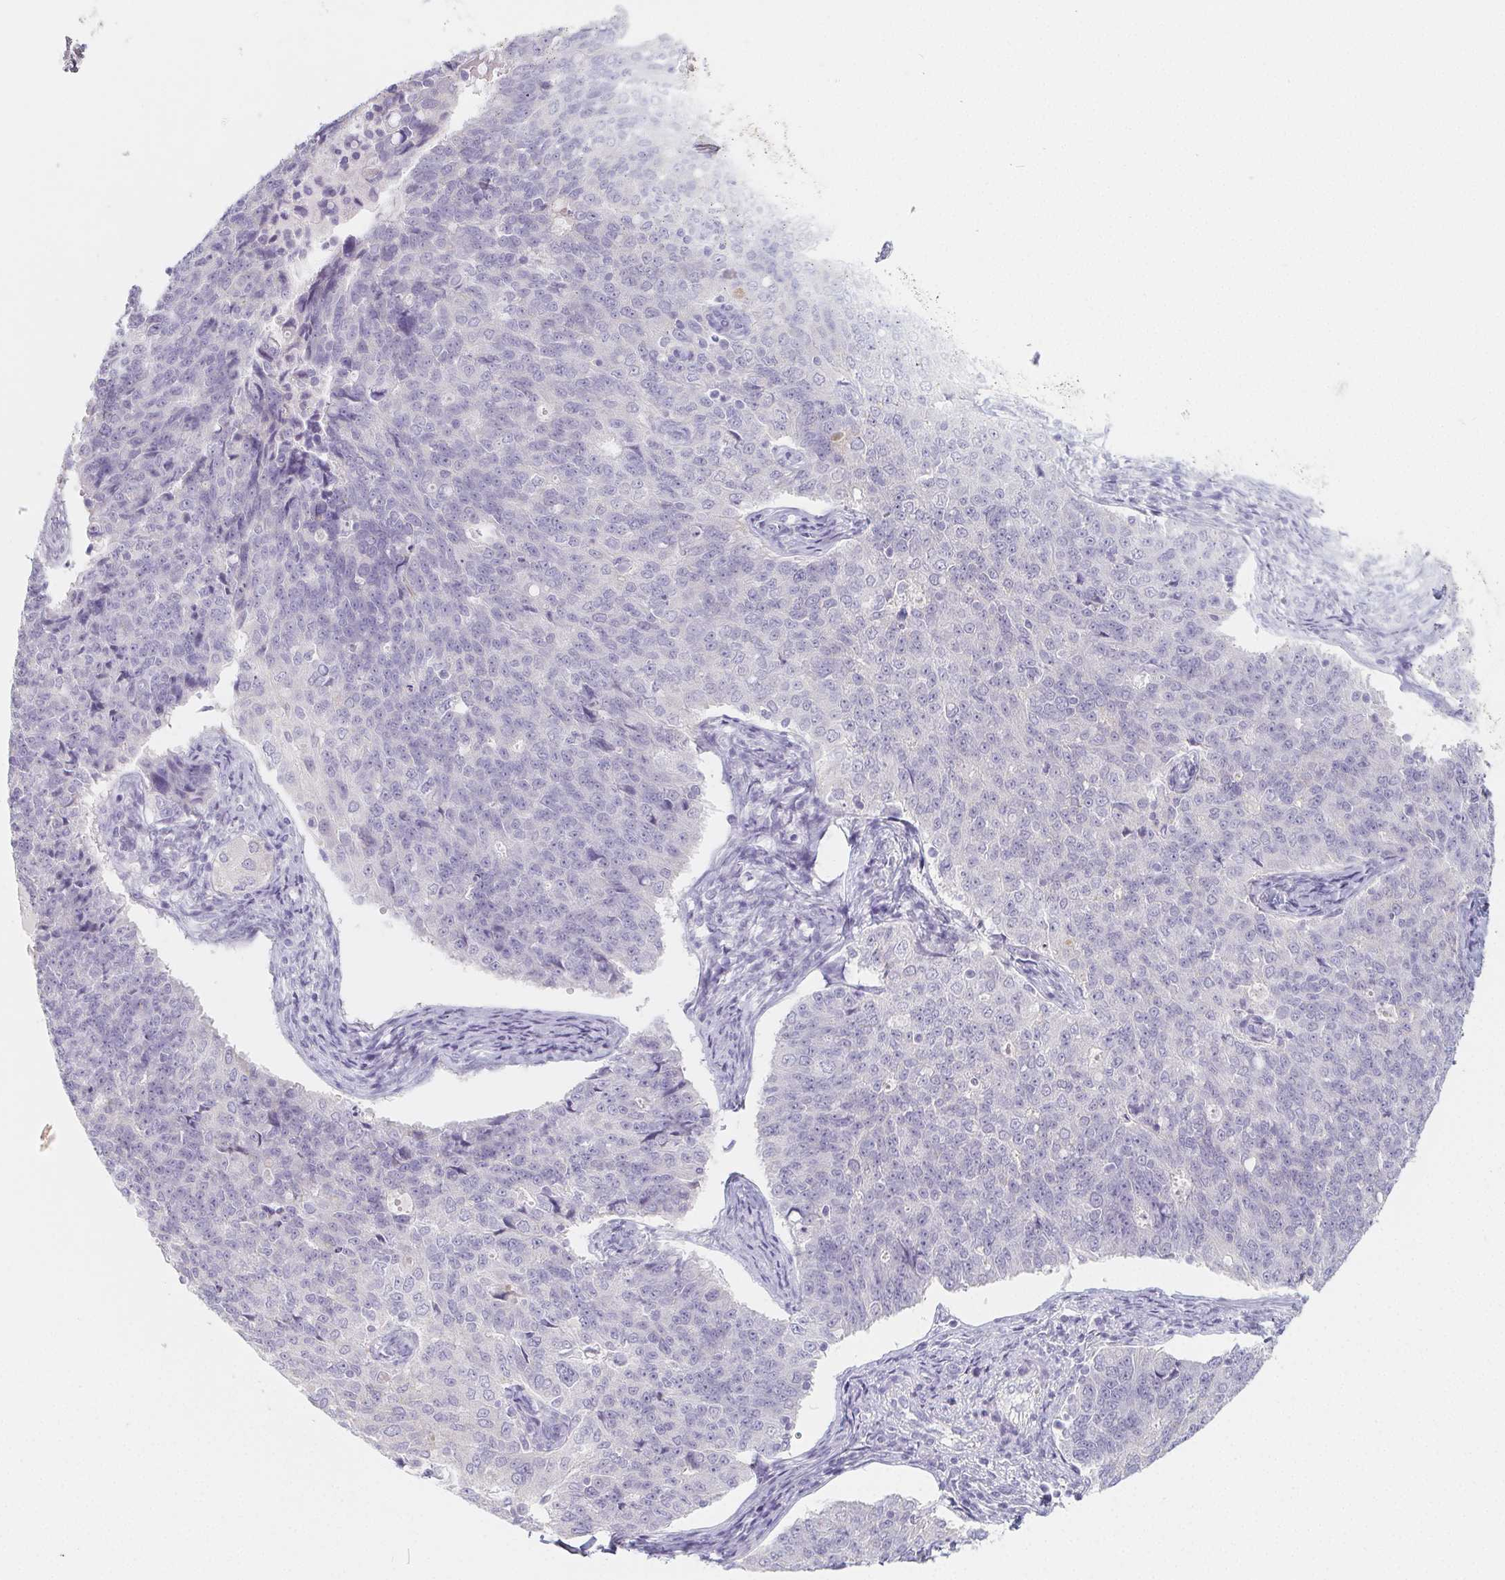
{"staining": {"intensity": "negative", "quantity": "none", "location": "none"}, "tissue": "endometrial cancer", "cell_type": "Tumor cells", "image_type": "cancer", "snomed": [{"axis": "morphology", "description": "Adenocarcinoma, NOS"}, {"axis": "topography", "description": "Endometrium"}], "caption": "The micrograph shows no significant expression in tumor cells of endometrial cancer (adenocarcinoma). (DAB (3,3'-diaminobenzidine) immunohistochemistry visualized using brightfield microscopy, high magnification).", "gene": "GLIPR1L1", "patient": {"sex": "female", "age": 43}}